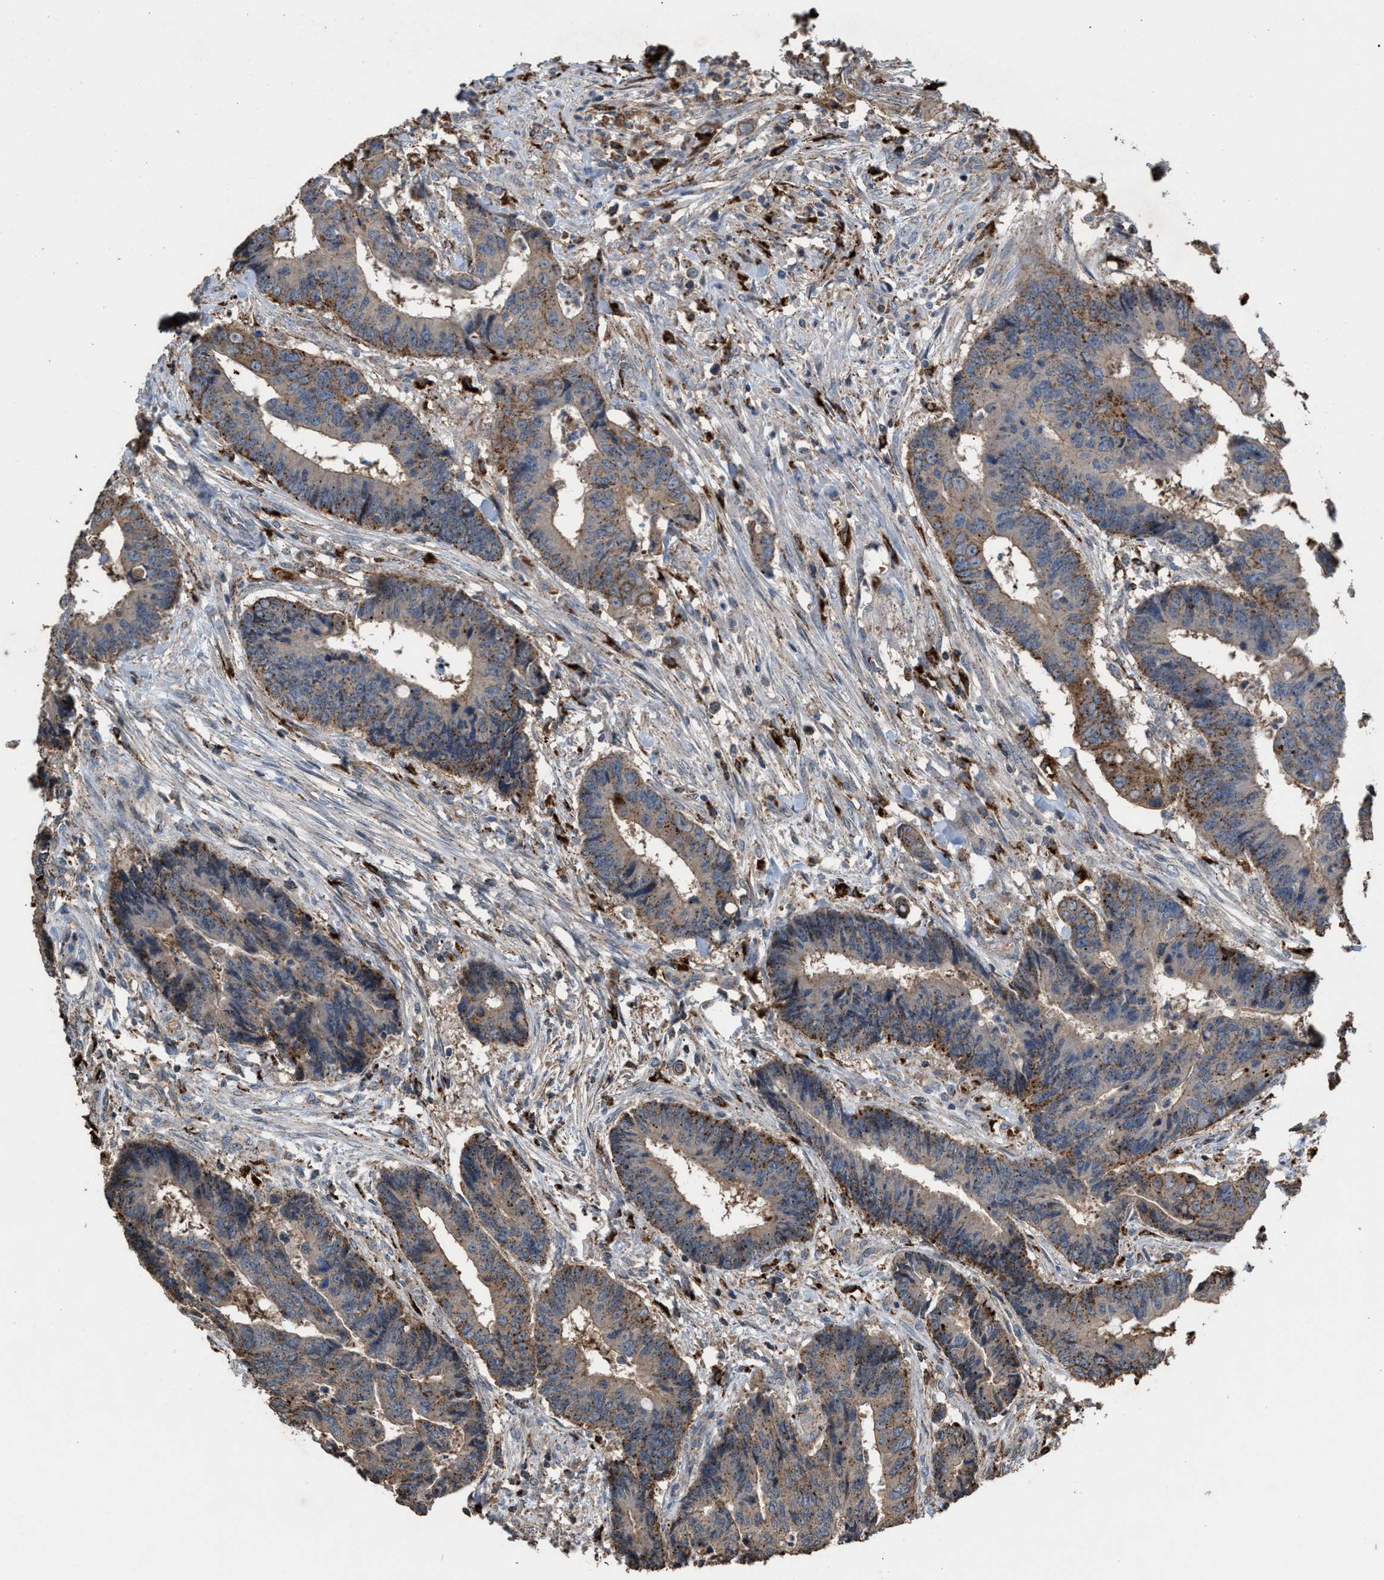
{"staining": {"intensity": "moderate", "quantity": "25%-75%", "location": "cytoplasmic/membranous"}, "tissue": "colorectal cancer", "cell_type": "Tumor cells", "image_type": "cancer", "snomed": [{"axis": "morphology", "description": "Adenocarcinoma, NOS"}, {"axis": "topography", "description": "Rectum"}], "caption": "Adenocarcinoma (colorectal) stained for a protein reveals moderate cytoplasmic/membranous positivity in tumor cells.", "gene": "ELMO3", "patient": {"sex": "male", "age": 84}}